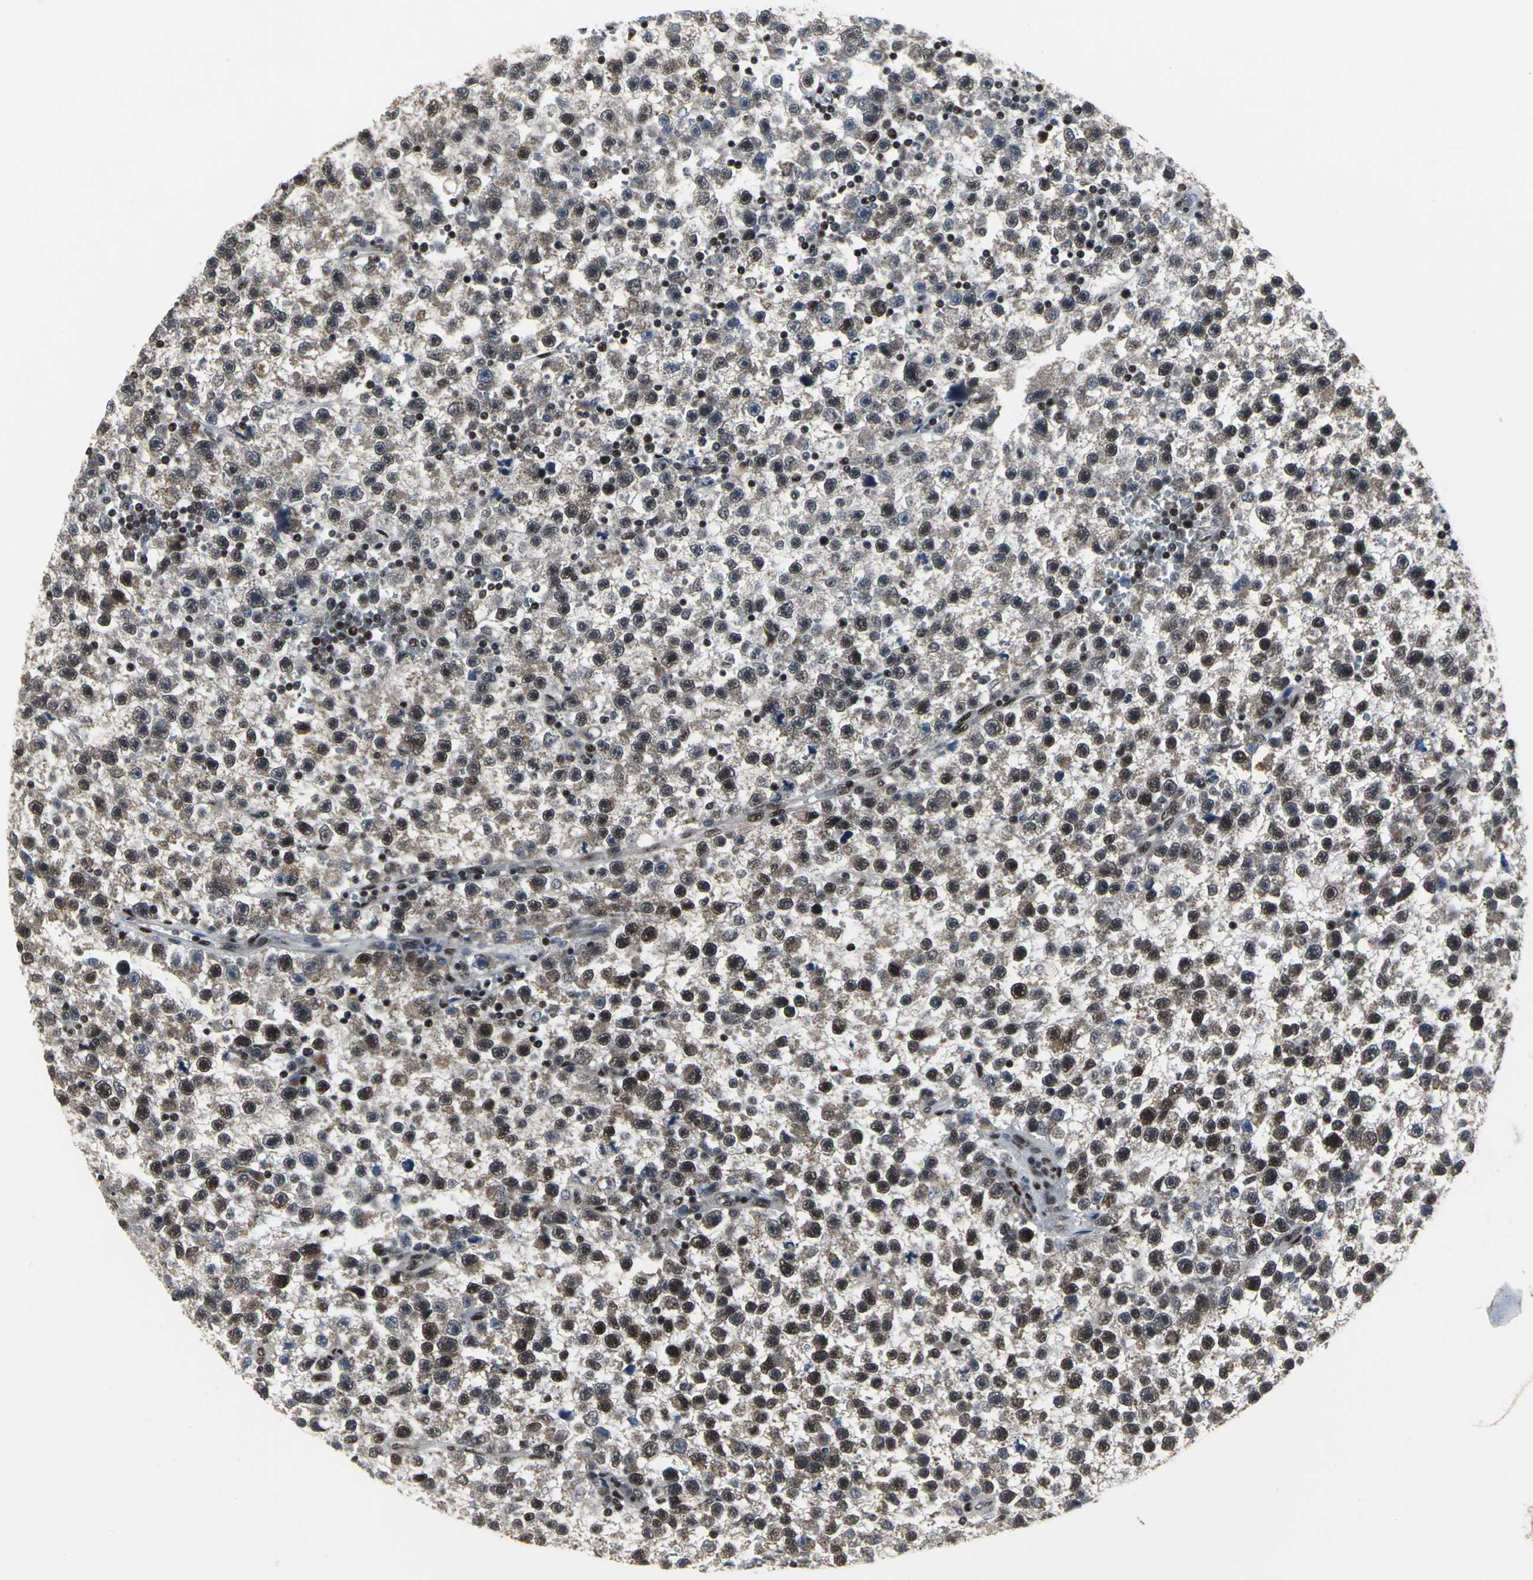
{"staining": {"intensity": "moderate", "quantity": "25%-75%", "location": "nuclear"}, "tissue": "testis cancer", "cell_type": "Tumor cells", "image_type": "cancer", "snomed": [{"axis": "morphology", "description": "Seminoma, NOS"}, {"axis": "topography", "description": "Testis"}], "caption": "The photomicrograph displays staining of seminoma (testis), revealing moderate nuclear protein expression (brown color) within tumor cells. (brown staining indicates protein expression, while blue staining denotes nuclei).", "gene": "SRF", "patient": {"sex": "male", "age": 33}}